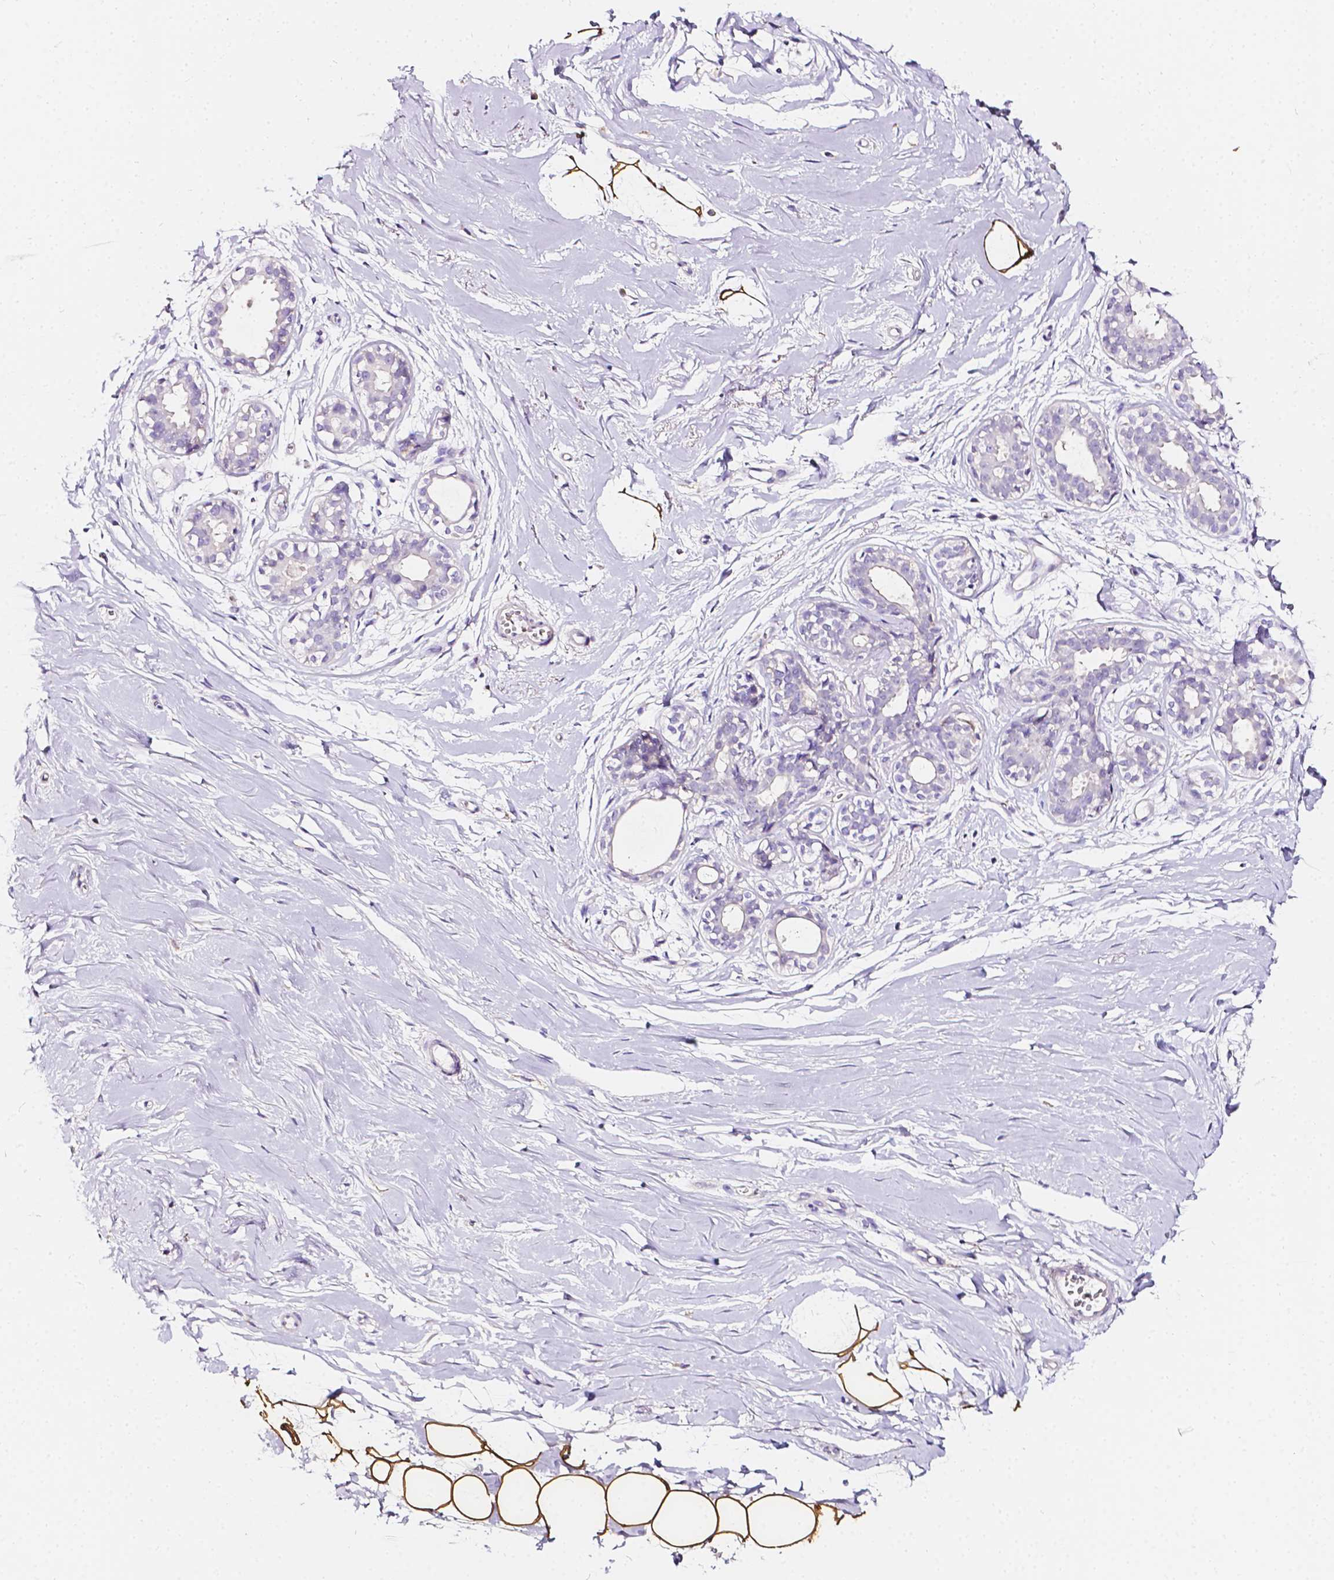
{"staining": {"intensity": "moderate", "quantity": ">75%", "location": "cytoplasmic/membranous"}, "tissue": "breast", "cell_type": "Adipocytes", "image_type": "normal", "snomed": [{"axis": "morphology", "description": "Normal tissue, NOS"}, {"axis": "topography", "description": "Breast"}], "caption": "Immunohistochemistry (DAB (3,3'-diaminobenzidine)) staining of benign breast shows moderate cytoplasmic/membranous protein expression in about >75% of adipocytes.", "gene": "CLSTN2", "patient": {"sex": "female", "age": 49}}